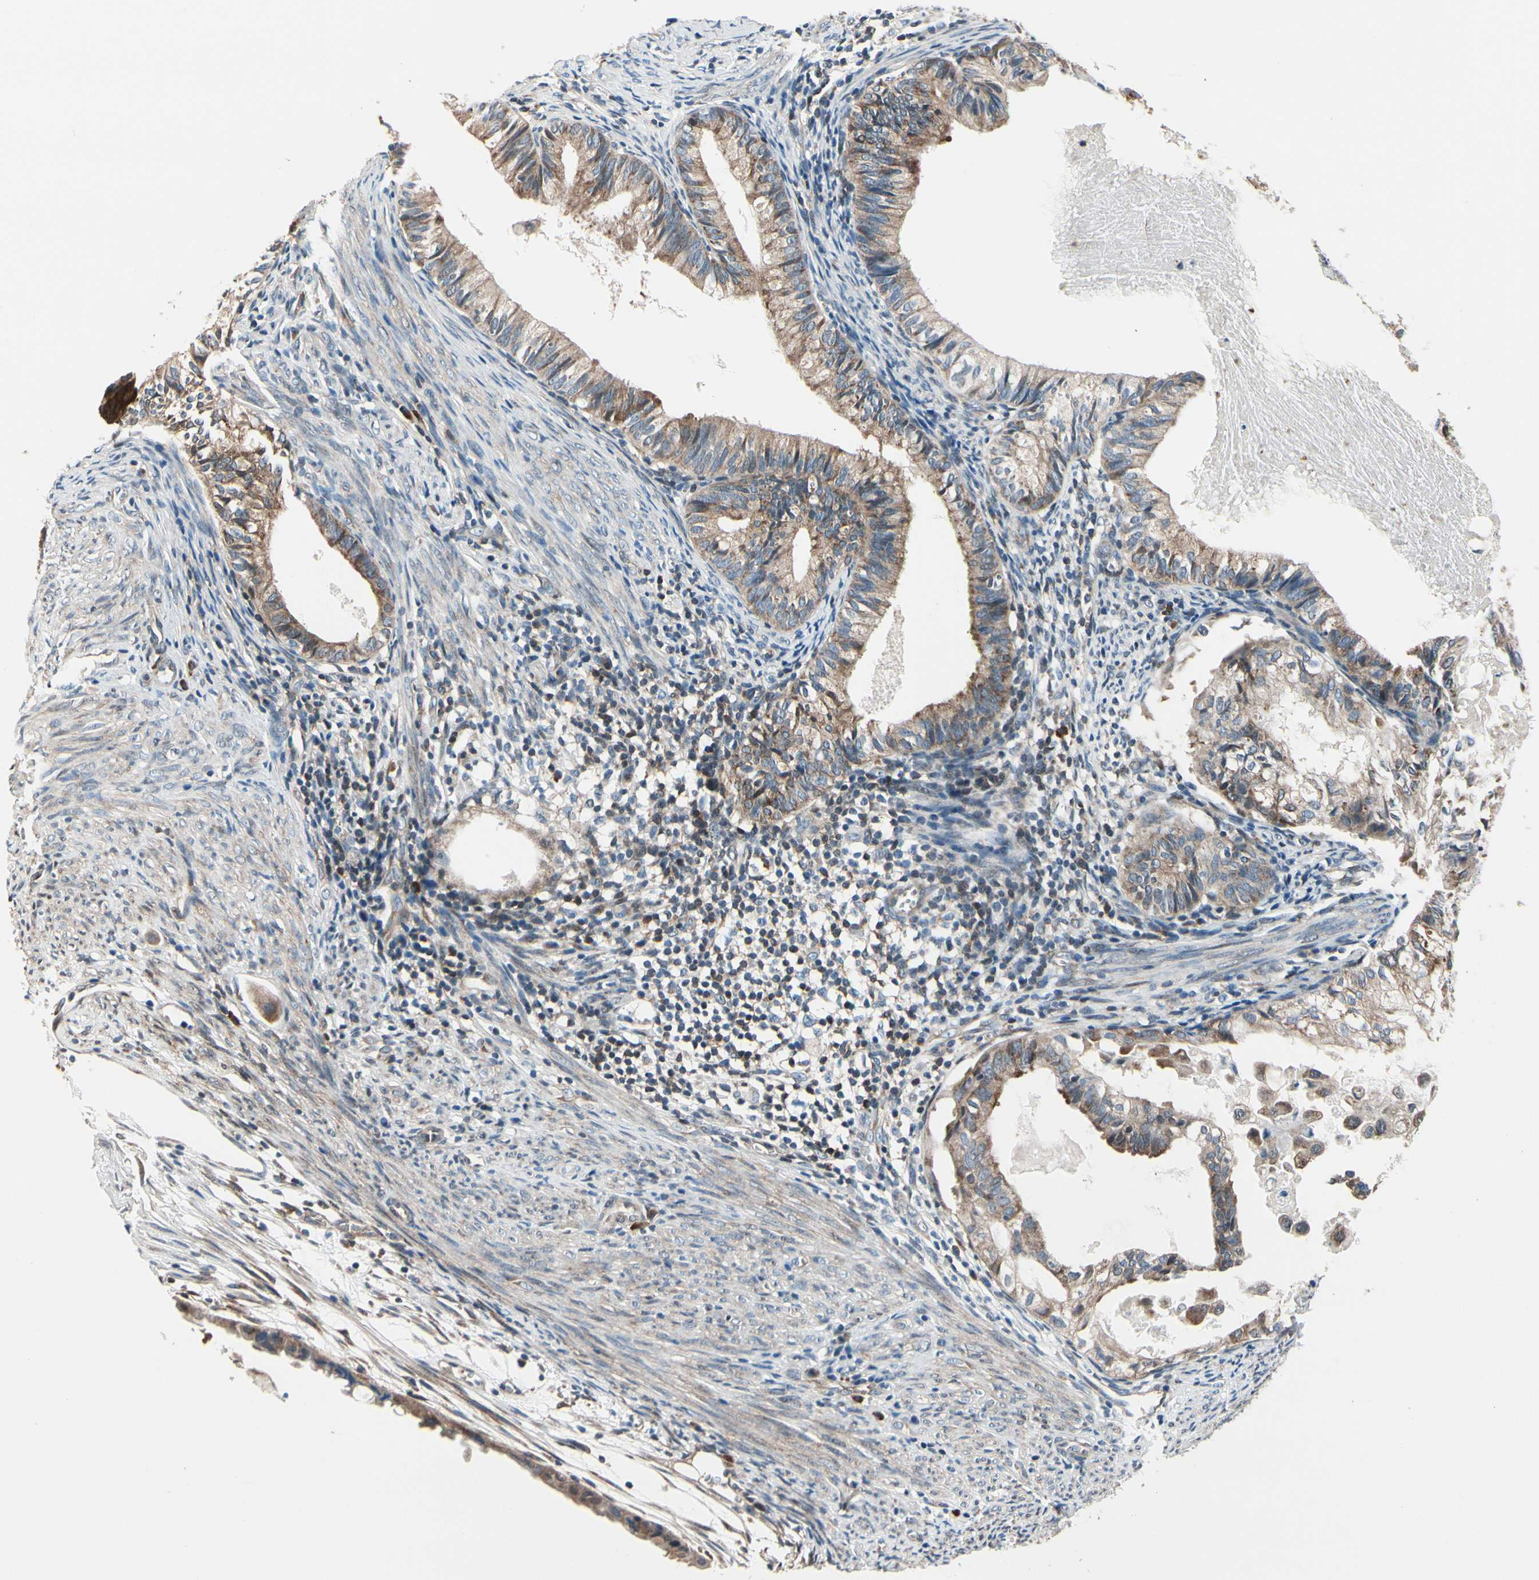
{"staining": {"intensity": "weak", "quantity": ">75%", "location": "cytoplasmic/membranous"}, "tissue": "cervical cancer", "cell_type": "Tumor cells", "image_type": "cancer", "snomed": [{"axis": "morphology", "description": "Normal tissue, NOS"}, {"axis": "morphology", "description": "Adenocarcinoma, NOS"}, {"axis": "topography", "description": "Cervix"}, {"axis": "topography", "description": "Endometrium"}], "caption": "High-power microscopy captured an IHC histopathology image of cervical cancer, revealing weak cytoplasmic/membranous staining in about >75% of tumor cells.", "gene": "PRDX2", "patient": {"sex": "female", "age": 86}}